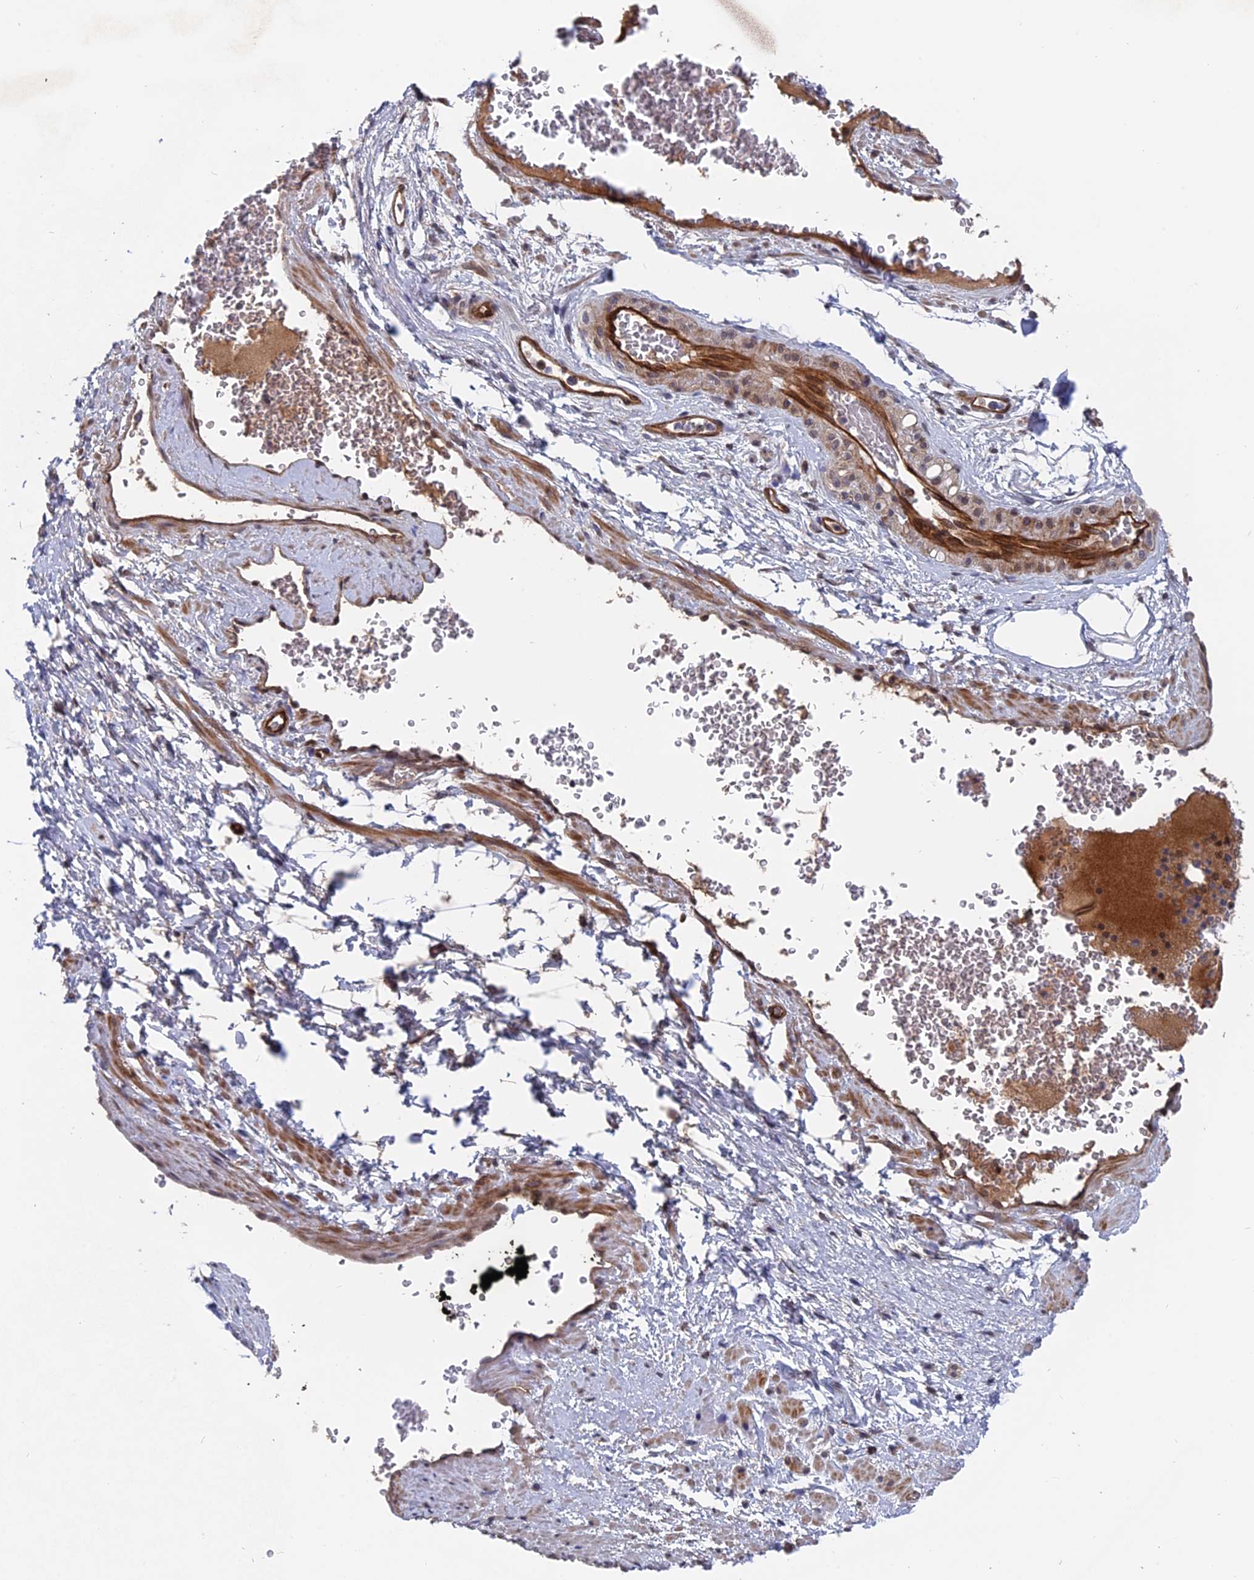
{"staining": {"intensity": "moderate", "quantity": "25%-75%", "location": "nuclear"}, "tissue": "adipose tissue", "cell_type": "Adipocytes", "image_type": "normal", "snomed": [{"axis": "morphology", "description": "Normal tissue, NOS"}, {"axis": "morphology", "description": "Adenocarcinoma, Low grade"}, {"axis": "topography", "description": "Prostate"}, {"axis": "topography", "description": "Peripheral nerve tissue"}], "caption": "Protein expression by immunohistochemistry (IHC) demonstrates moderate nuclear positivity in about 25%-75% of adipocytes in normal adipose tissue. The protein is shown in brown color, while the nuclei are stained blue.", "gene": "NOSIP", "patient": {"sex": "male", "age": 63}}